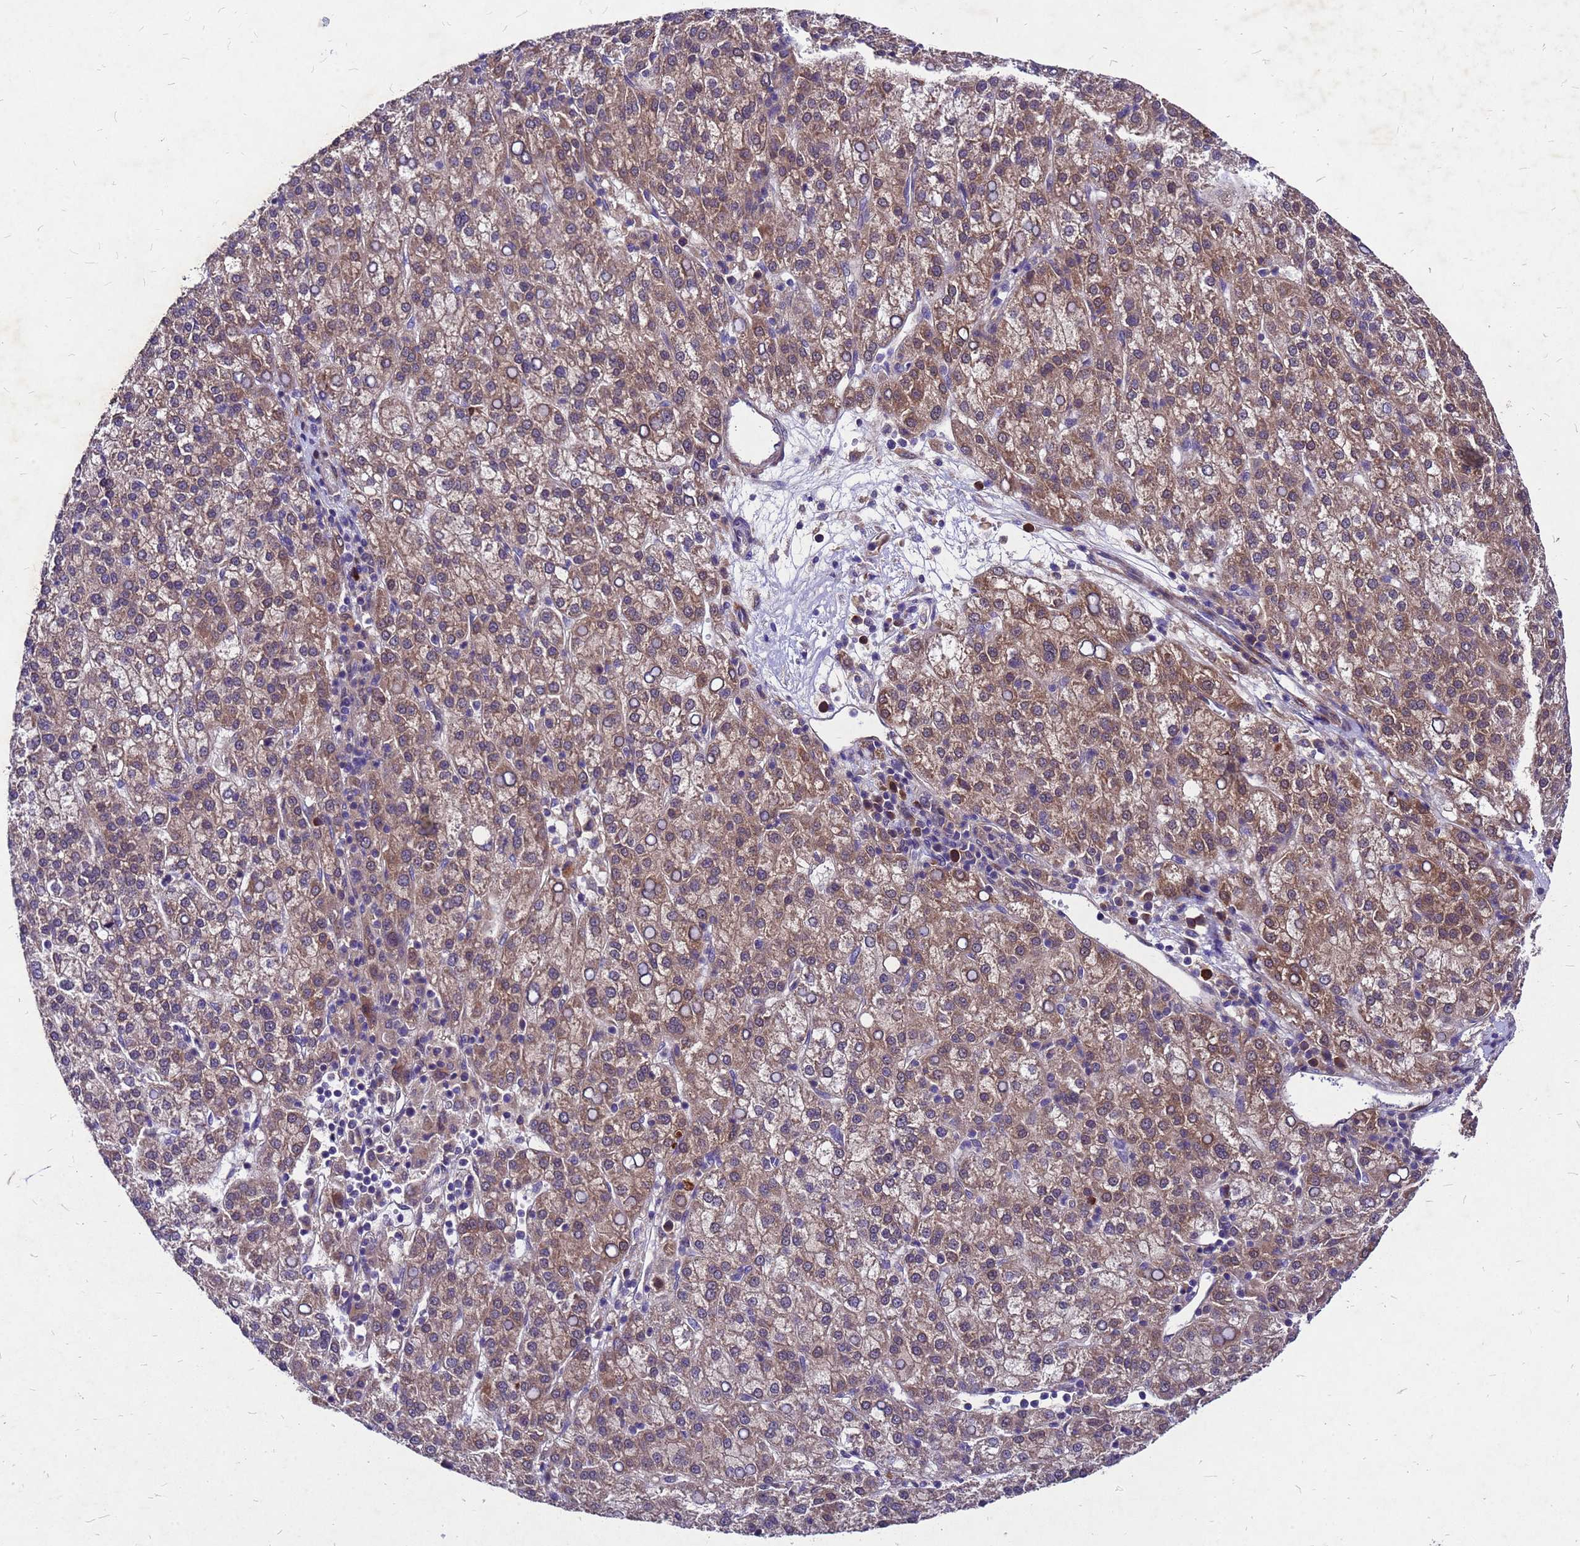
{"staining": {"intensity": "moderate", "quantity": ">75%", "location": "cytoplasmic/membranous"}, "tissue": "liver cancer", "cell_type": "Tumor cells", "image_type": "cancer", "snomed": [{"axis": "morphology", "description": "Carcinoma, Hepatocellular, NOS"}, {"axis": "topography", "description": "Liver"}], "caption": "Protein expression analysis of liver cancer displays moderate cytoplasmic/membranous expression in about >75% of tumor cells.", "gene": "DUSP23", "patient": {"sex": "female", "age": 58}}